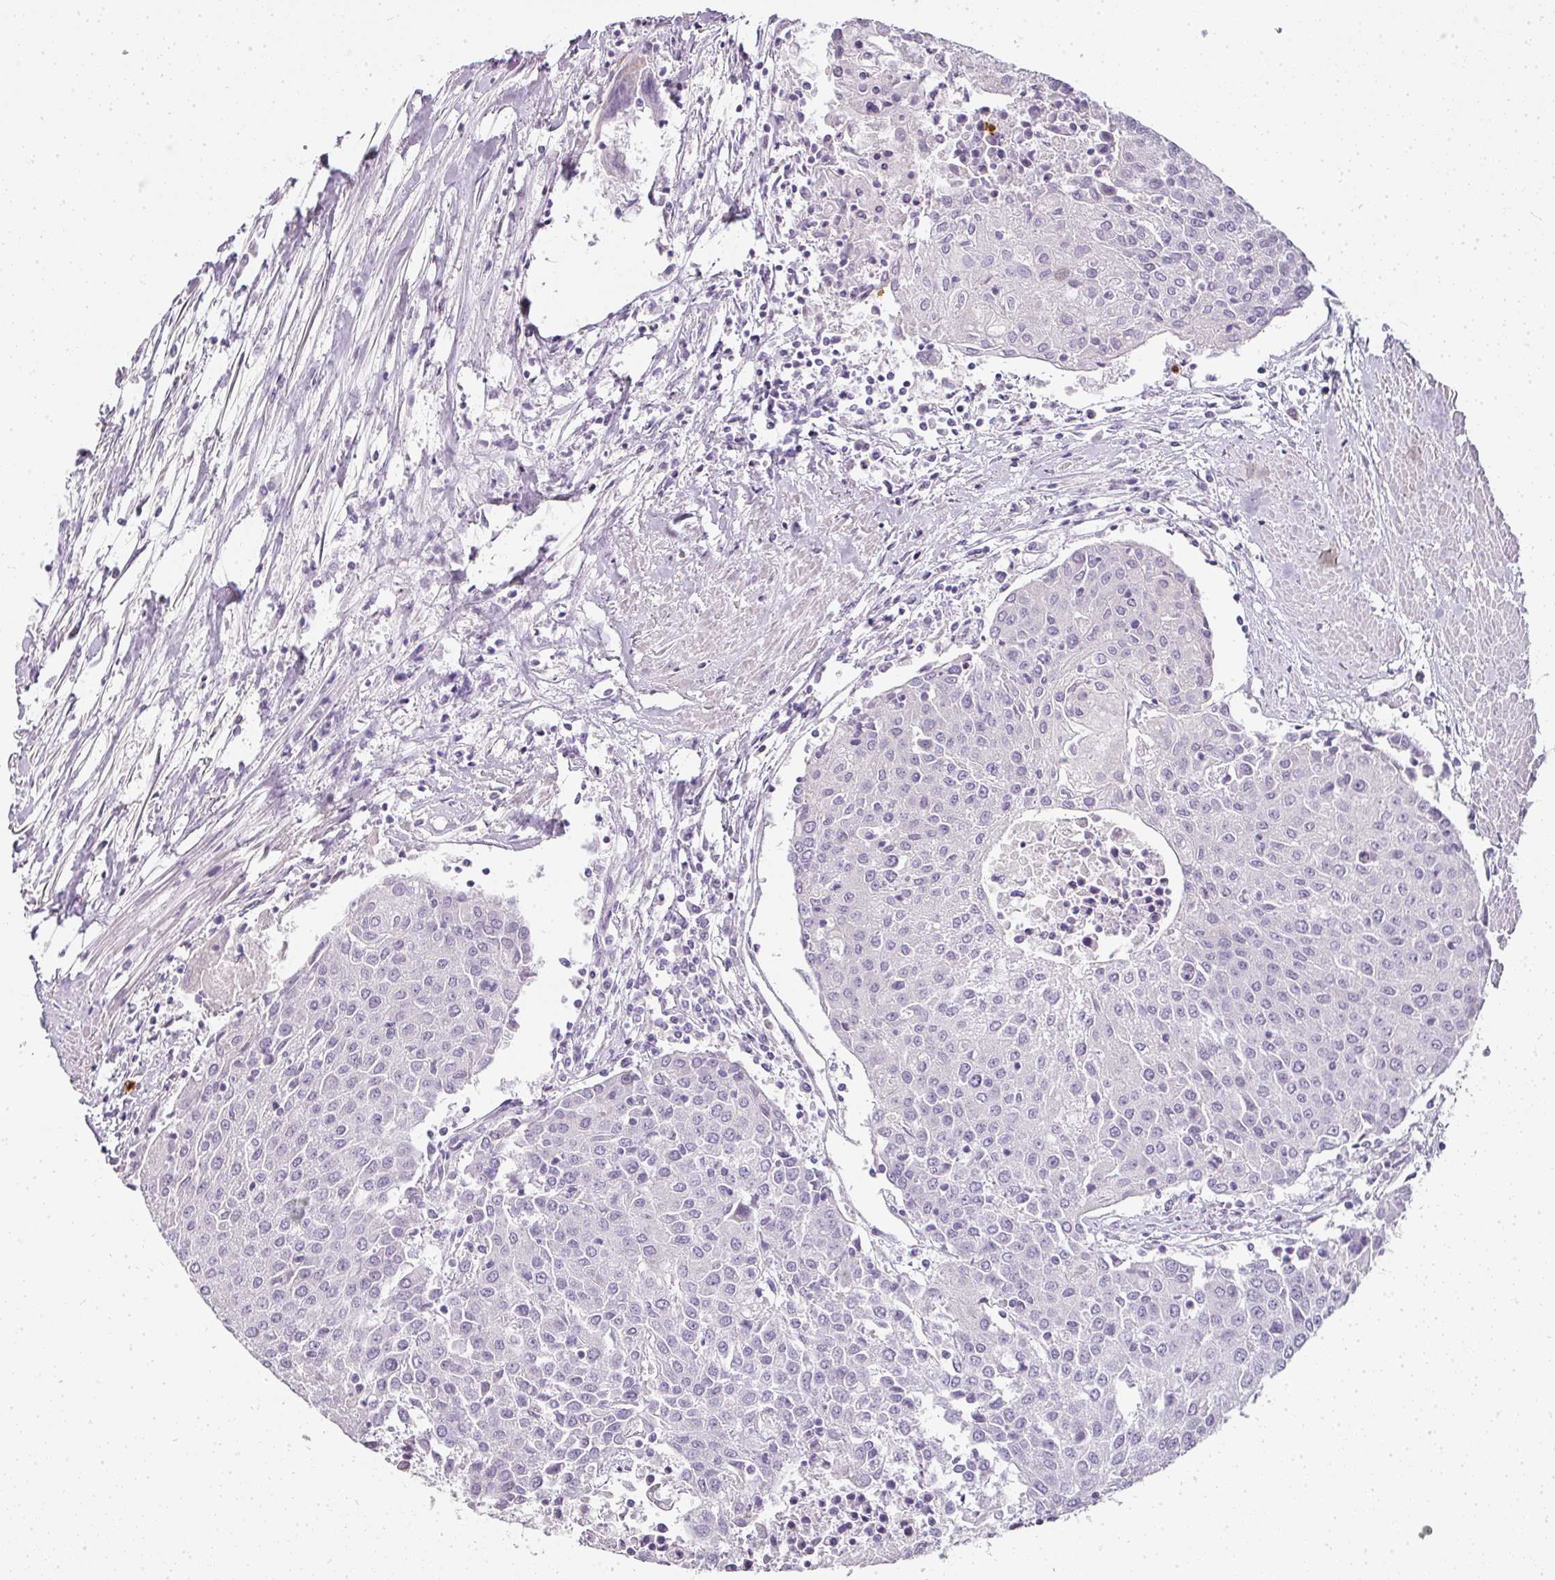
{"staining": {"intensity": "negative", "quantity": "none", "location": "none"}, "tissue": "urothelial cancer", "cell_type": "Tumor cells", "image_type": "cancer", "snomed": [{"axis": "morphology", "description": "Urothelial carcinoma, High grade"}, {"axis": "topography", "description": "Urinary bladder"}], "caption": "An IHC micrograph of urothelial carcinoma (high-grade) is shown. There is no staining in tumor cells of urothelial carcinoma (high-grade). (Brightfield microscopy of DAB (3,3'-diaminobenzidine) immunohistochemistry at high magnification).", "gene": "CAMP", "patient": {"sex": "female", "age": 85}}